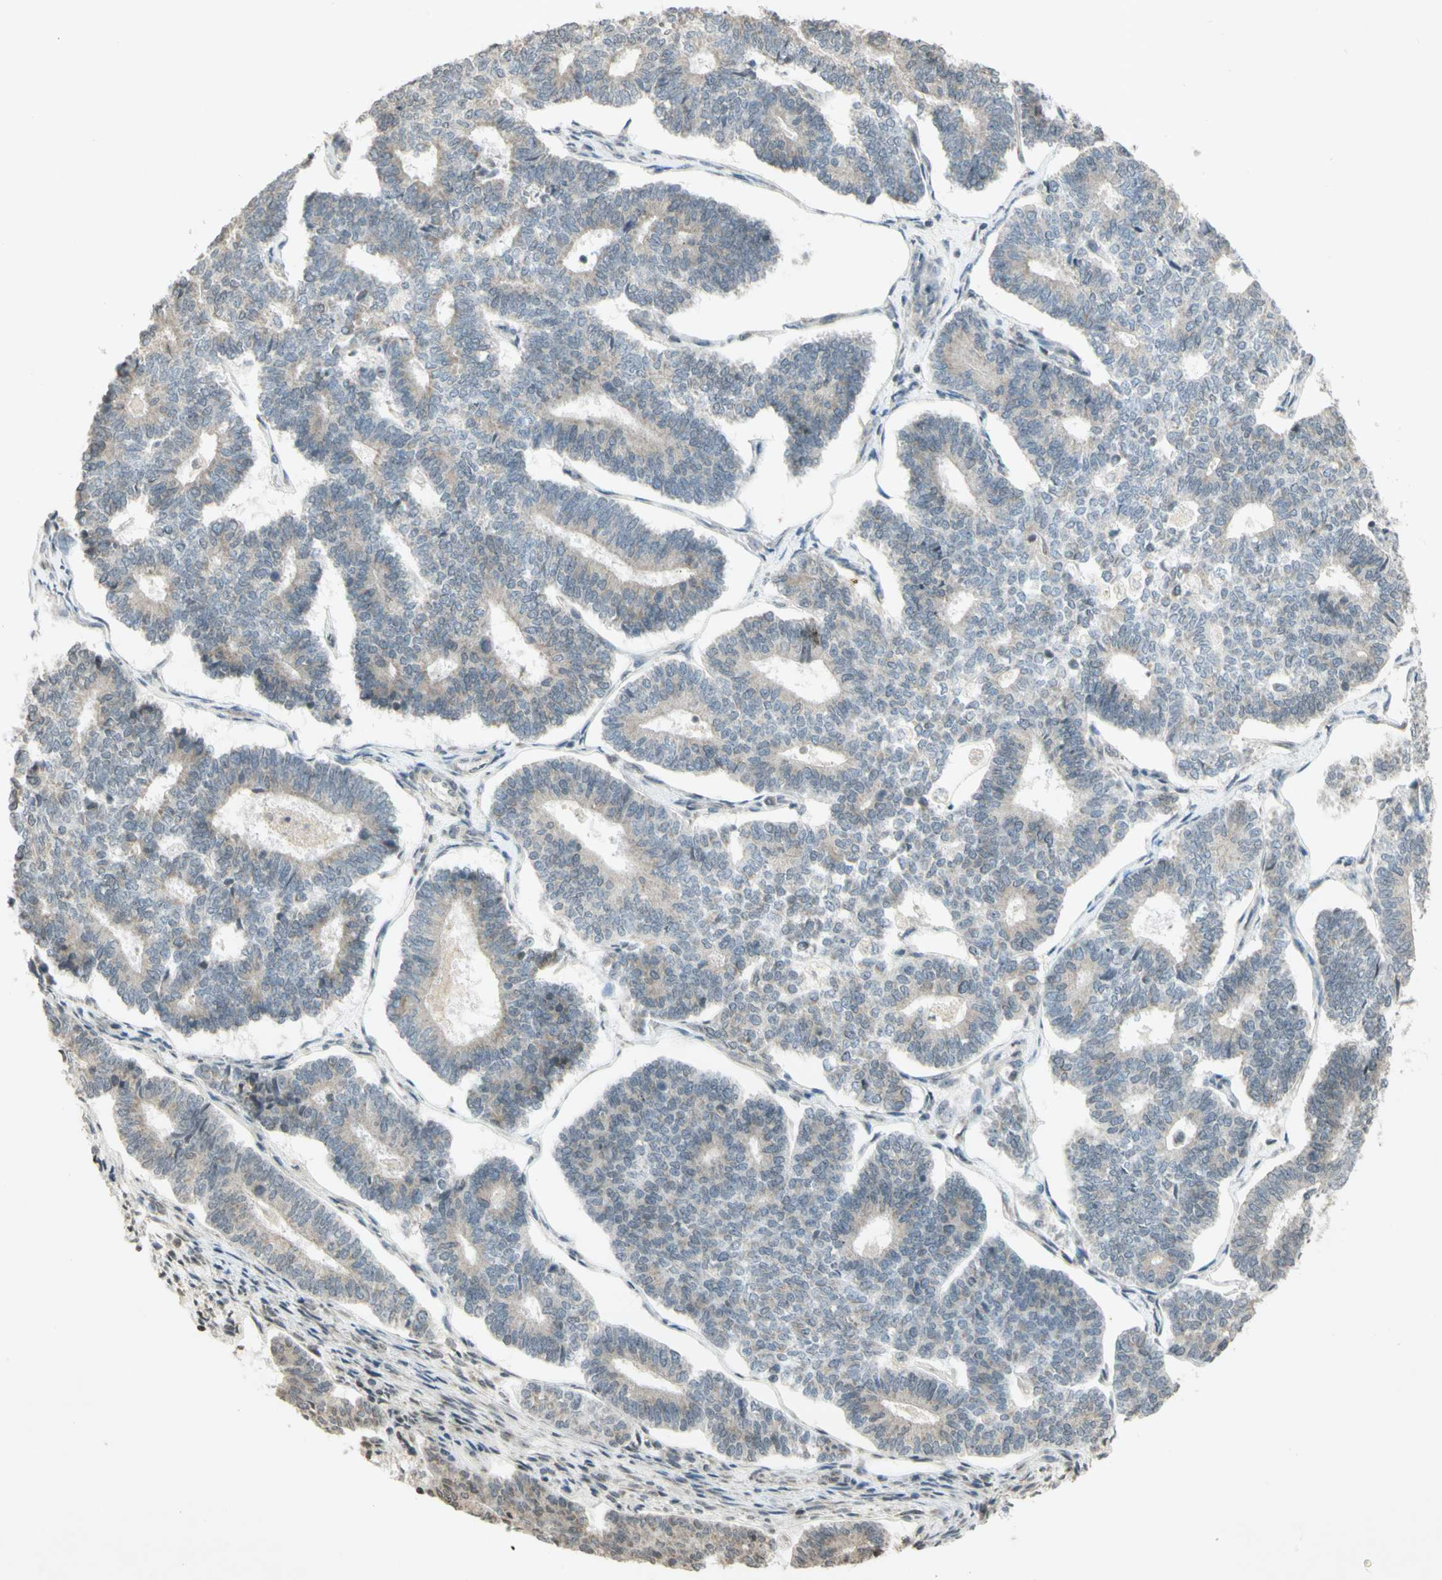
{"staining": {"intensity": "negative", "quantity": "none", "location": "none"}, "tissue": "endometrial cancer", "cell_type": "Tumor cells", "image_type": "cancer", "snomed": [{"axis": "morphology", "description": "Adenocarcinoma, NOS"}, {"axis": "topography", "description": "Endometrium"}], "caption": "A photomicrograph of human endometrial cancer (adenocarcinoma) is negative for staining in tumor cells.", "gene": "CCNI", "patient": {"sex": "female", "age": 70}}